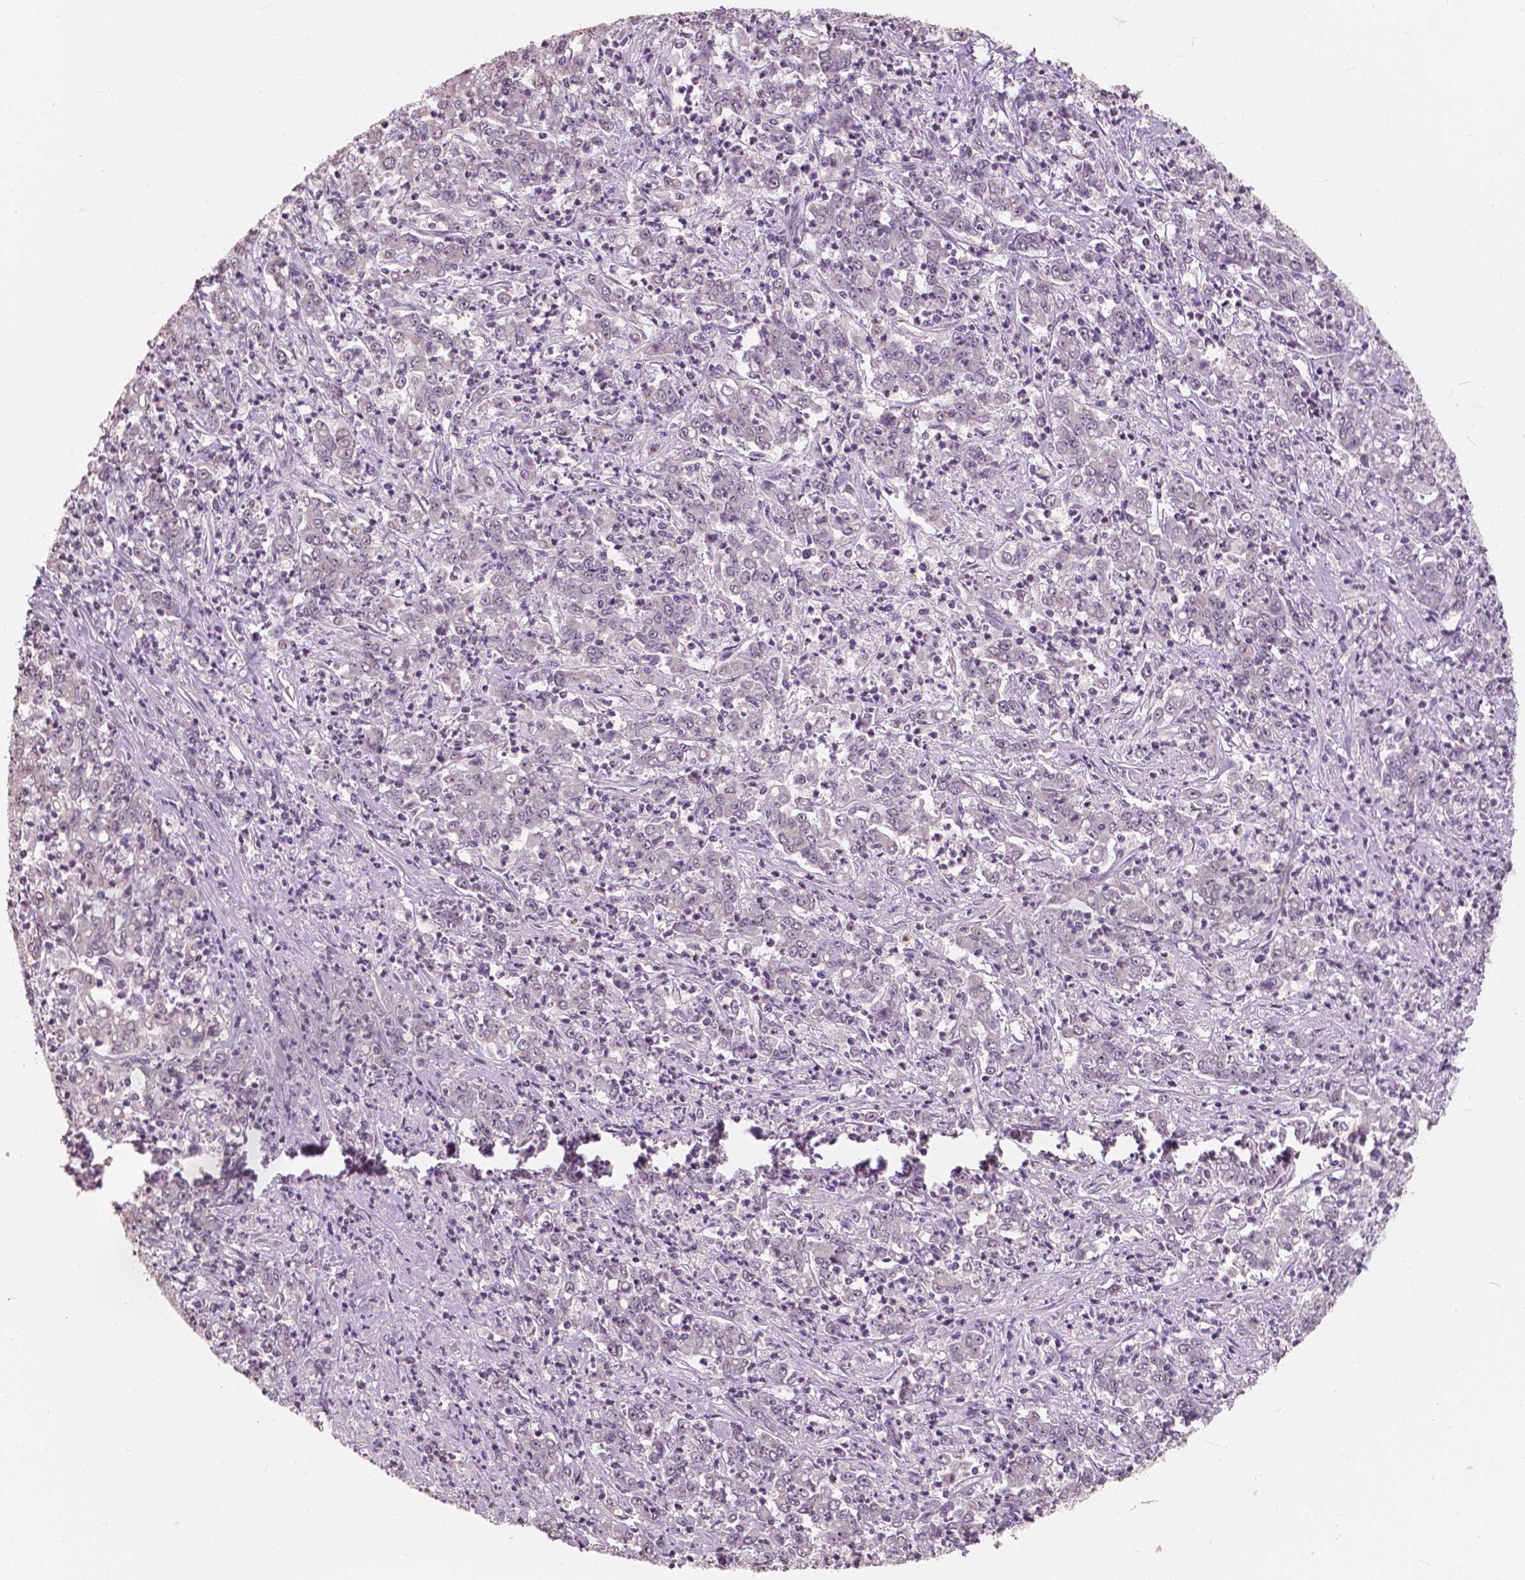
{"staining": {"intensity": "negative", "quantity": "none", "location": "none"}, "tissue": "stomach cancer", "cell_type": "Tumor cells", "image_type": "cancer", "snomed": [{"axis": "morphology", "description": "Adenocarcinoma, NOS"}, {"axis": "topography", "description": "Stomach, lower"}], "caption": "This is a histopathology image of immunohistochemistry (IHC) staining of adenocarcinoma (stomach), which shows no expression in tumor cells.", "gene": "SAT2", "patient": {"sex": "female", "age": 71}}